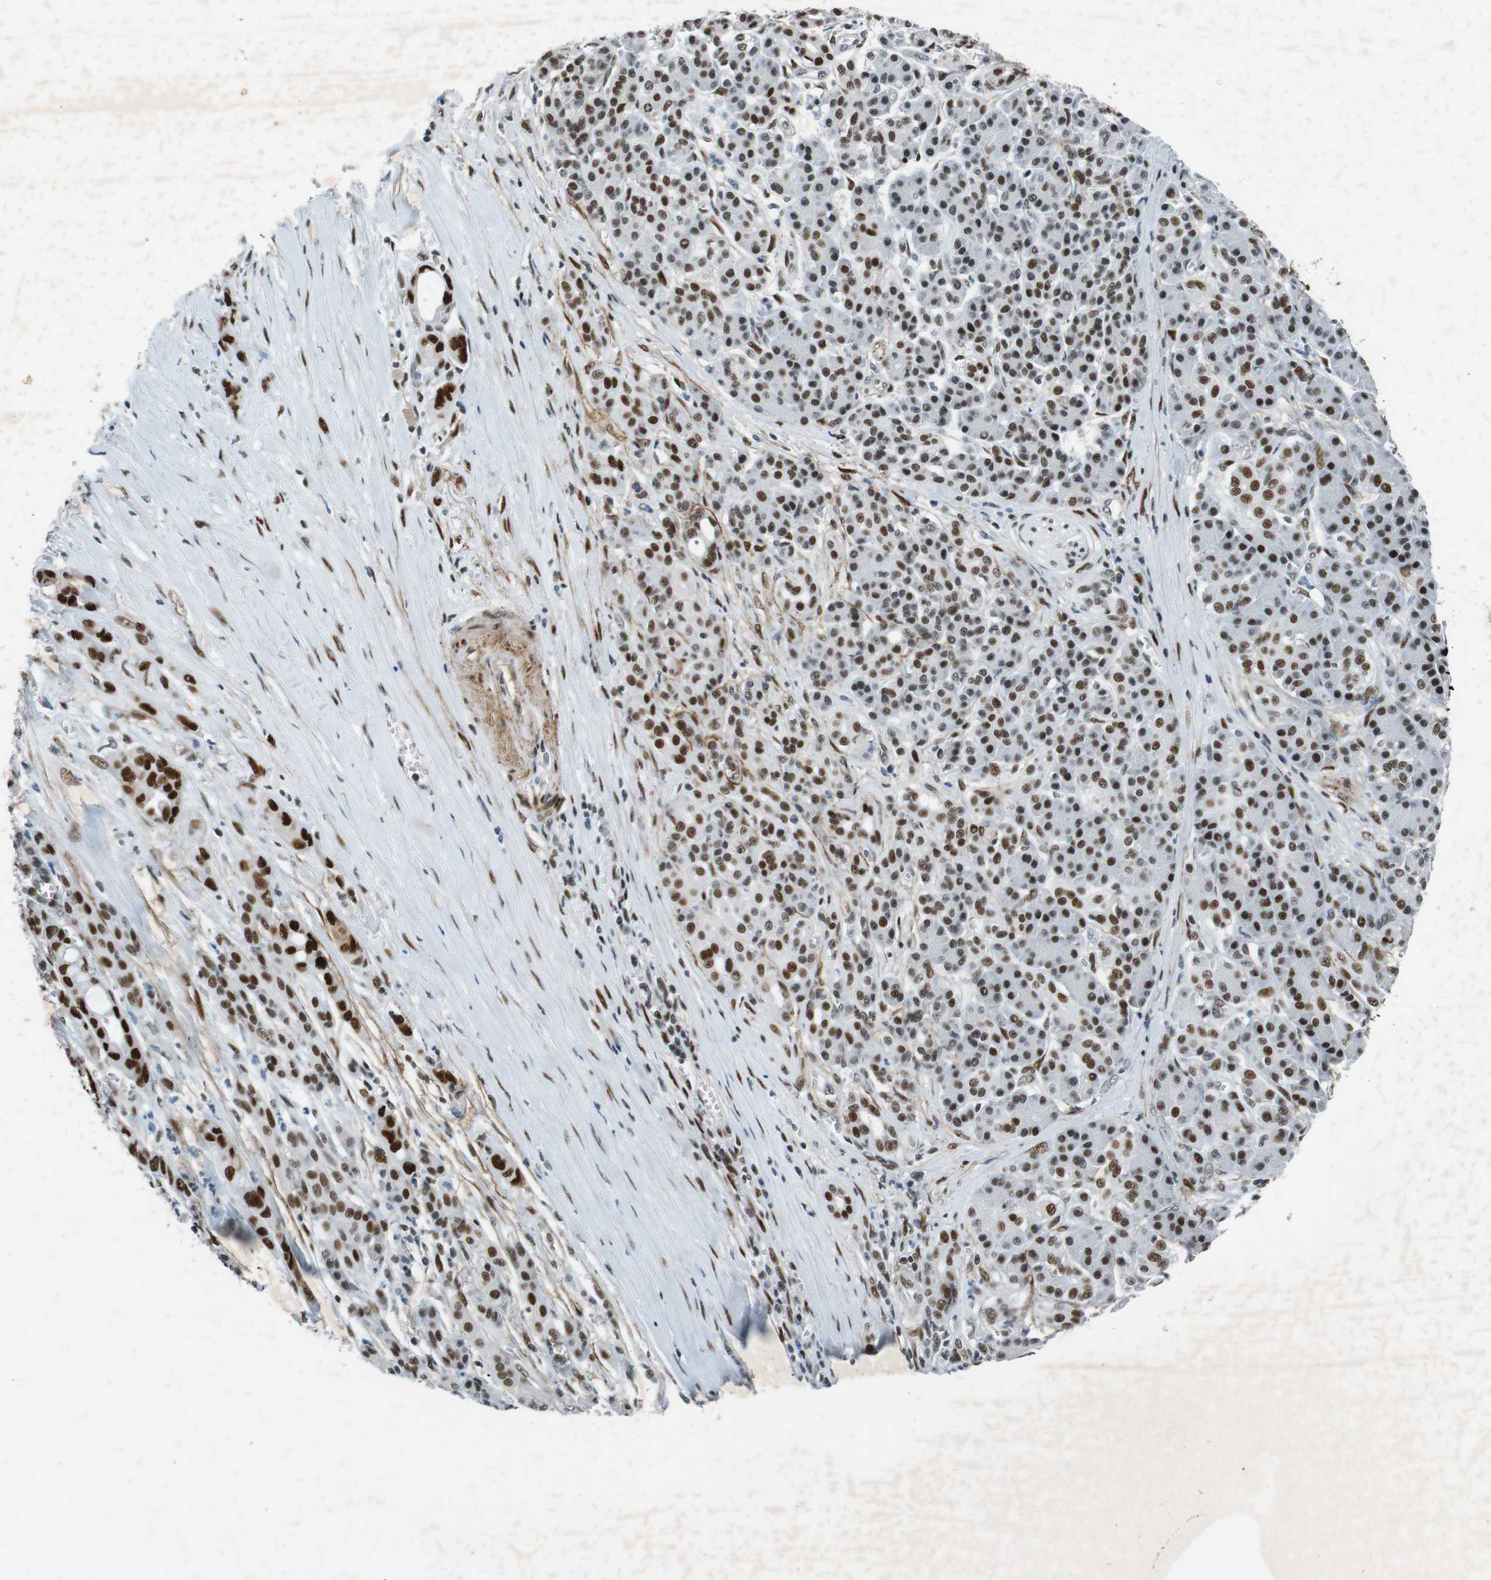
{"staining": {"intensity": "strong", "quantity": ">75%", "location": "nuclear"}, "tissue": "pancreatic cancer", "cell_type": "Tumor cells", "image_type": "cancer", "snomed": [{"axis": "morphology", "description": "Adenocarcinoma, NOS"}, {"axis": "topography", "description": "Pancreas"}], "caption": "Strong nuclear staining is identified in approximately >75% of tumor cells in adenocarcinoma (pancreatic). (Stains: DAB (3,3'-diaminobenzidine) in brown, nuclei in blue, Microscopy: brightfield microscopy at high magnification).", "gene": "HEXIM1", "patient": {"sex": "male", "age": 59}}